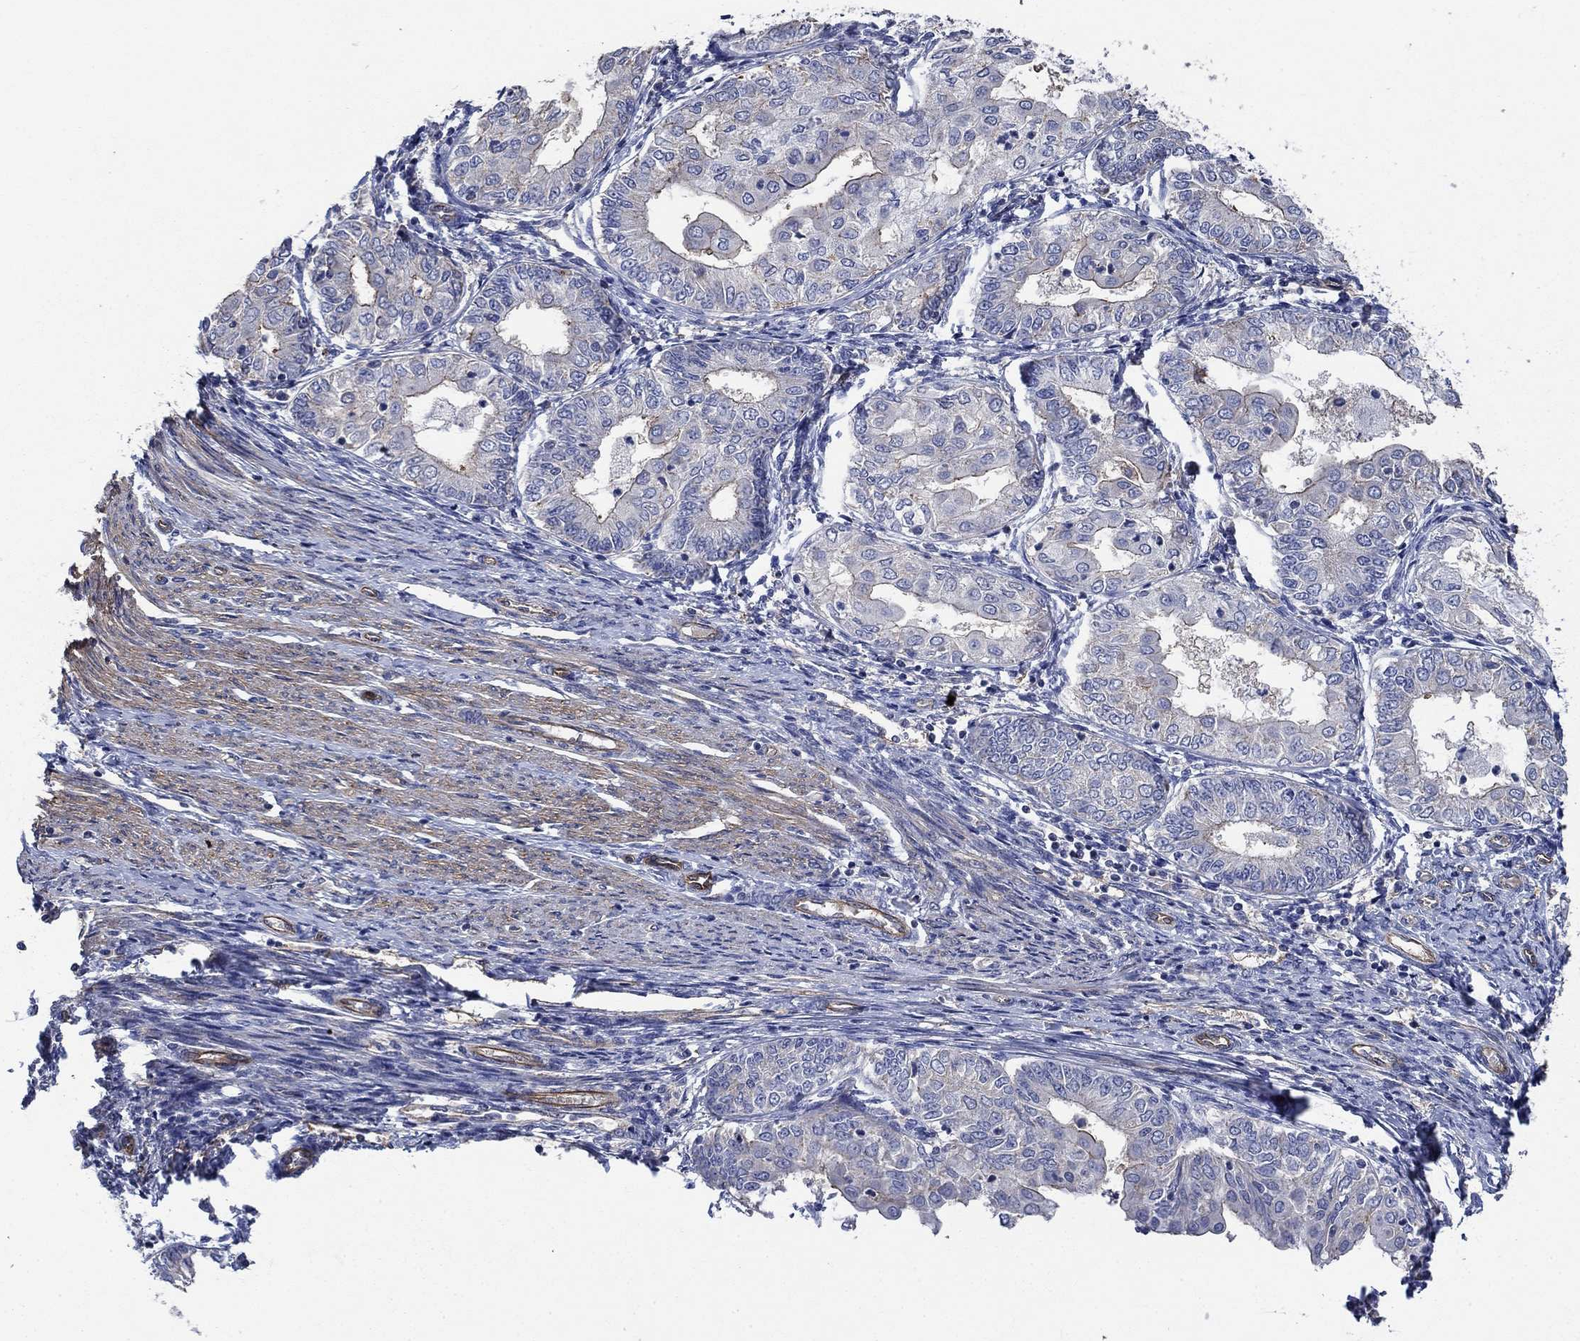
{"staining": {"intensity": "negative", "quantity": "none", "location": "none"}, "tissue": "endometrial cancer", "cell_type": "Tumor cells", "image_type": "cancer", "snomed": [{"axis": "morphology", "description": "Adenocarcinoma, NOS"}, {"axis": "topography", "description": "Endometrium"}], "caption": "Endometrial adenocarcinoma was stained to show a protein in brown. There is no significant staining in tumor cells.", "gene": "FLNC", "patient": {"sex": "female", "age": 68}}